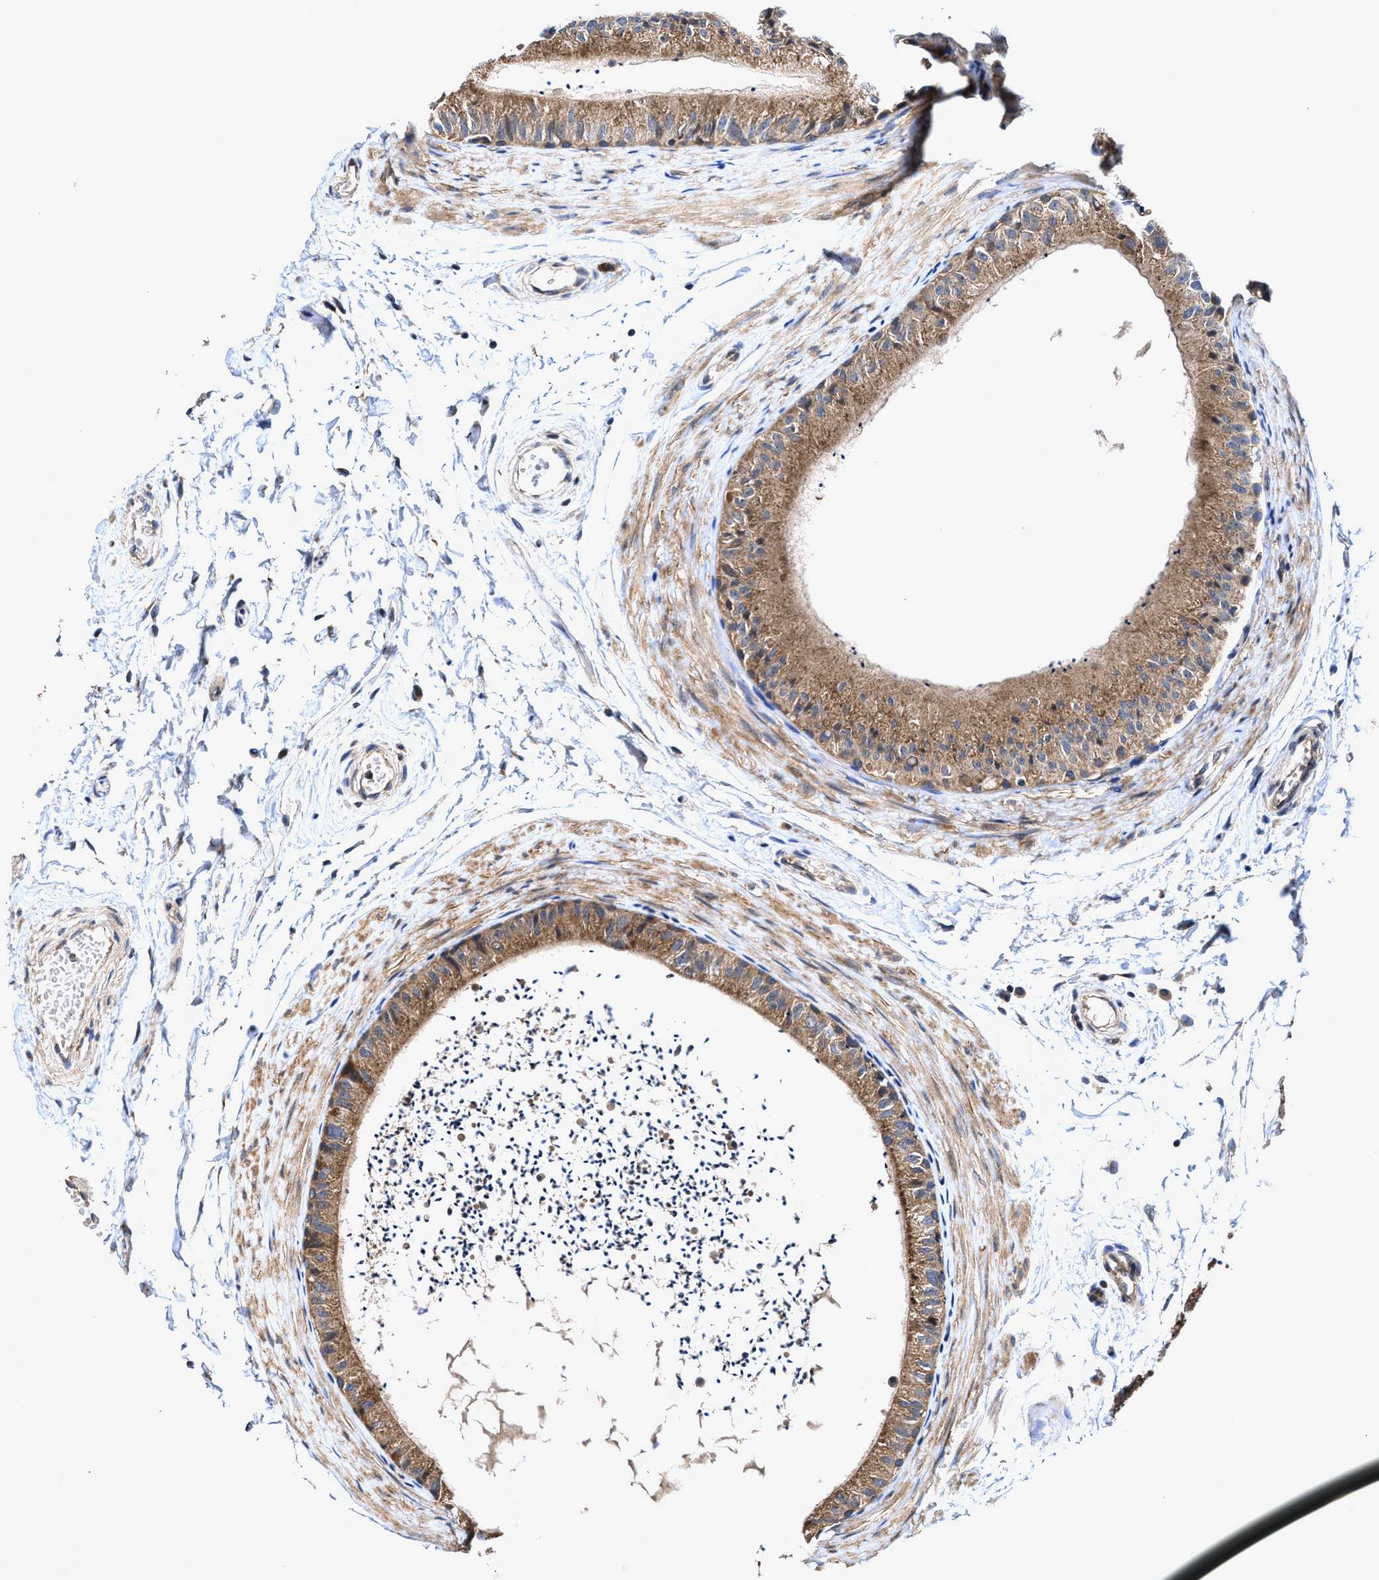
{"staining": {"intensity": "moderate", "quantity": ">75%", "location": "cytoplasmic/membranous"}, "tissue": "epididymis", "cell_type": "Glandular cells", "image_type": "normal", "snomed": [{"axis": "morphology", "description": "Normal tissue, NOS"}, {"axis": "topography", "description": "Epididymis"}], "caption": "Moderate cytoplasmic/membranous protein staining is identified in approximately >75% of glandular cells in epididymis. The protein is stained brown, and the nuclei are stained in blue (DAB IHC with brightfield microscopy, high magnification).", "gene": "EFNA4", "patient": {"sex": "male", "age": 56}}